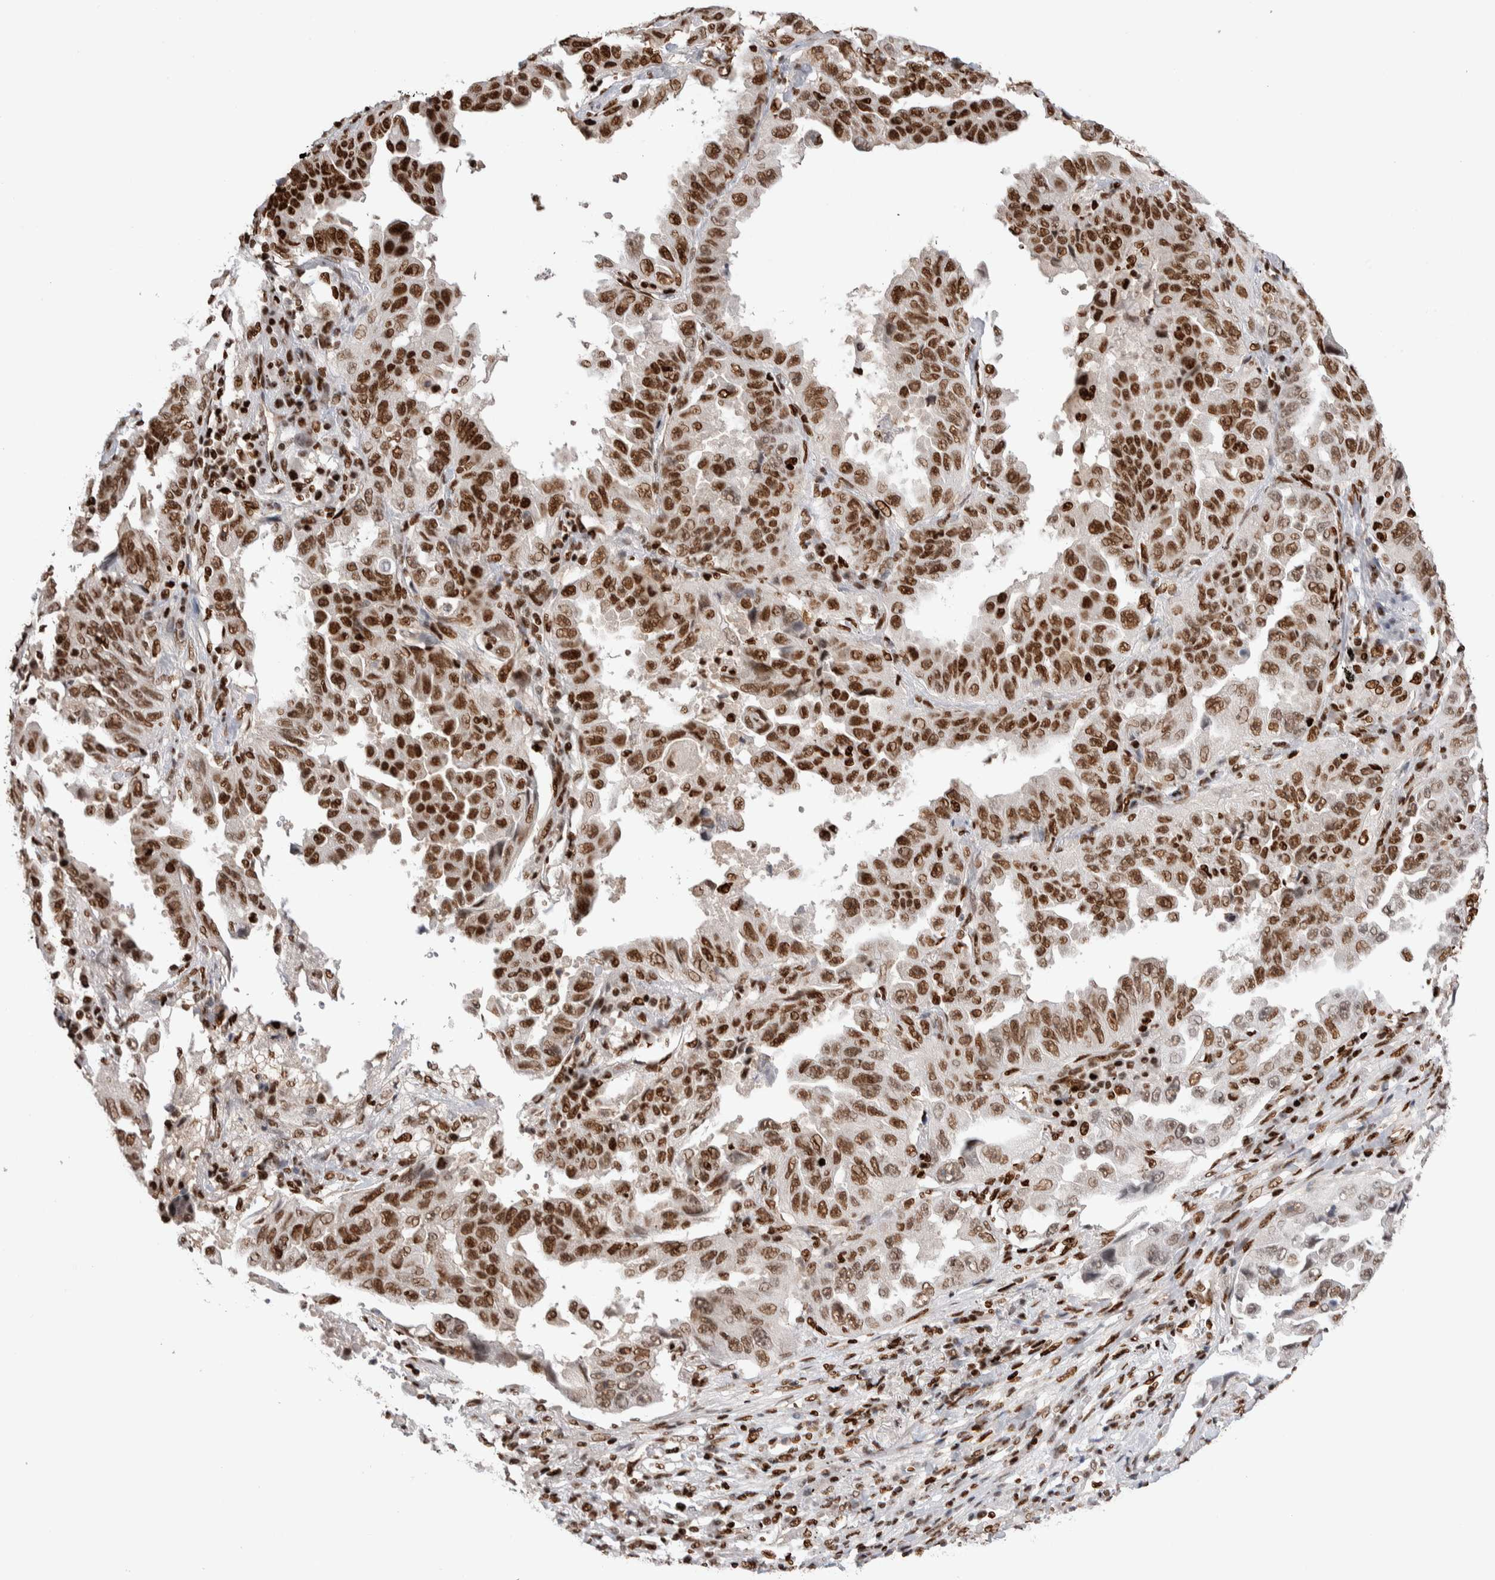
{"staining": {"intensity": "strong", "quantity": ">75%", "location": "nuclear"}, "tissue": "lung cancer", "cell_type": "Tumor cells", "image_type": "cancer", "snomed": [{"axis": "morphology", "description": "Adenocarcinoma, NOS"}, {"axis": "topography", "description": "Lung"}], "caption": "This is an image of immunohistochemistry staining of lung cancer (adenocarcinoma), which shows strong expression in the nuclear of tumor cells.", "gene": "RNASEK-C17orf49", "patient": {"sex": "female", "age": 51}}